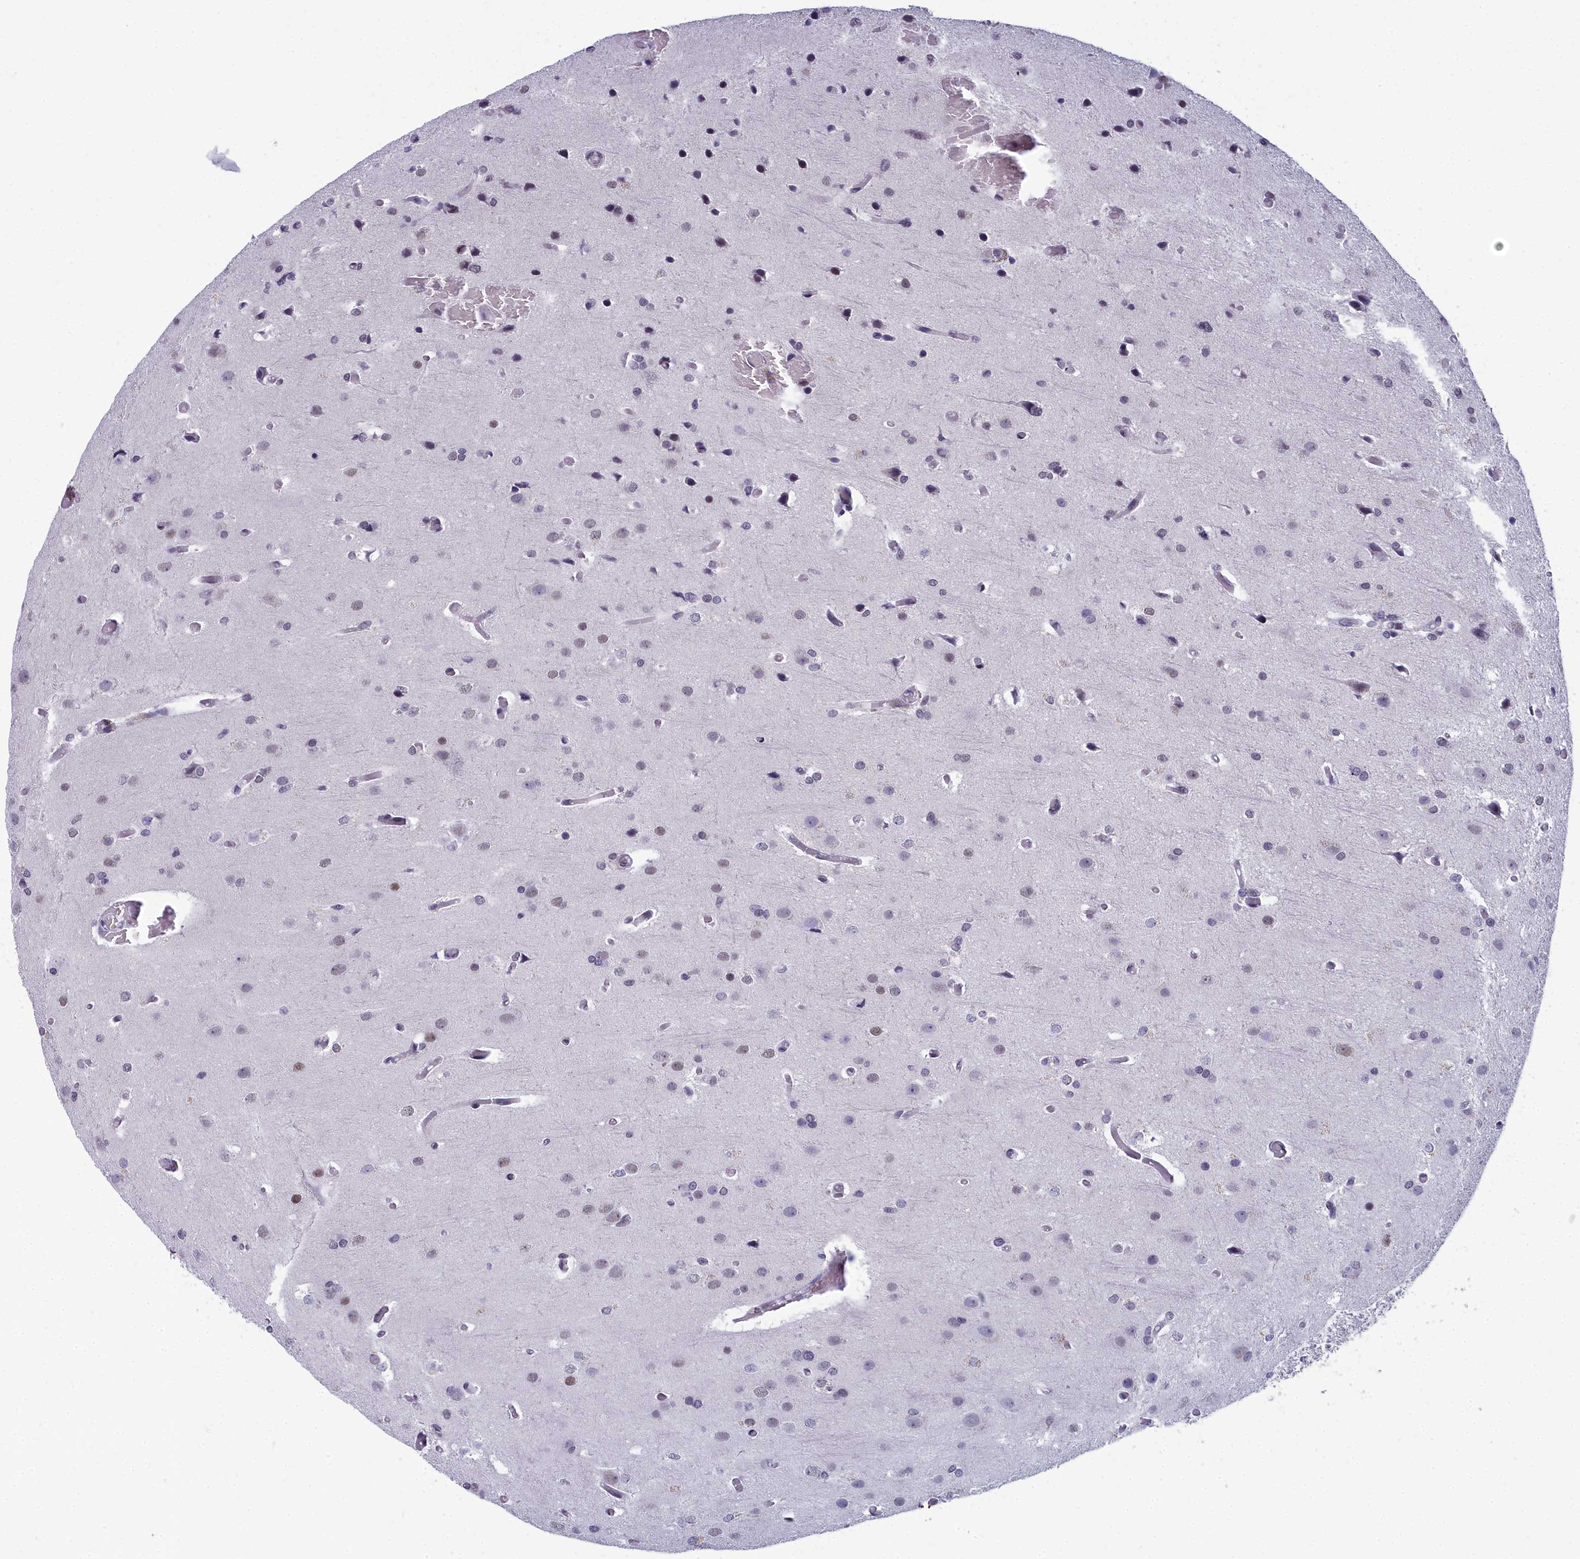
{"staining": {"intensity": "moderate", "quantity": "<25%", "location": "nuclear"}, "tissue": "glioma", "cell_type": "Tumor cells", "image_type": "cancer", "snomed": [{"axis": "morphology", "description": "Glioma, malignant, High grade"}, {"axis": "topography", "description": "Brain"}], "caption": "Human malignant glioma (high-grade) stained with a brown dye shows moderate nuclear positive positivity in approximately <25% of tumor cells.", "gene": "CCDC97", "patient": {"sex": "female", "age": 50}}